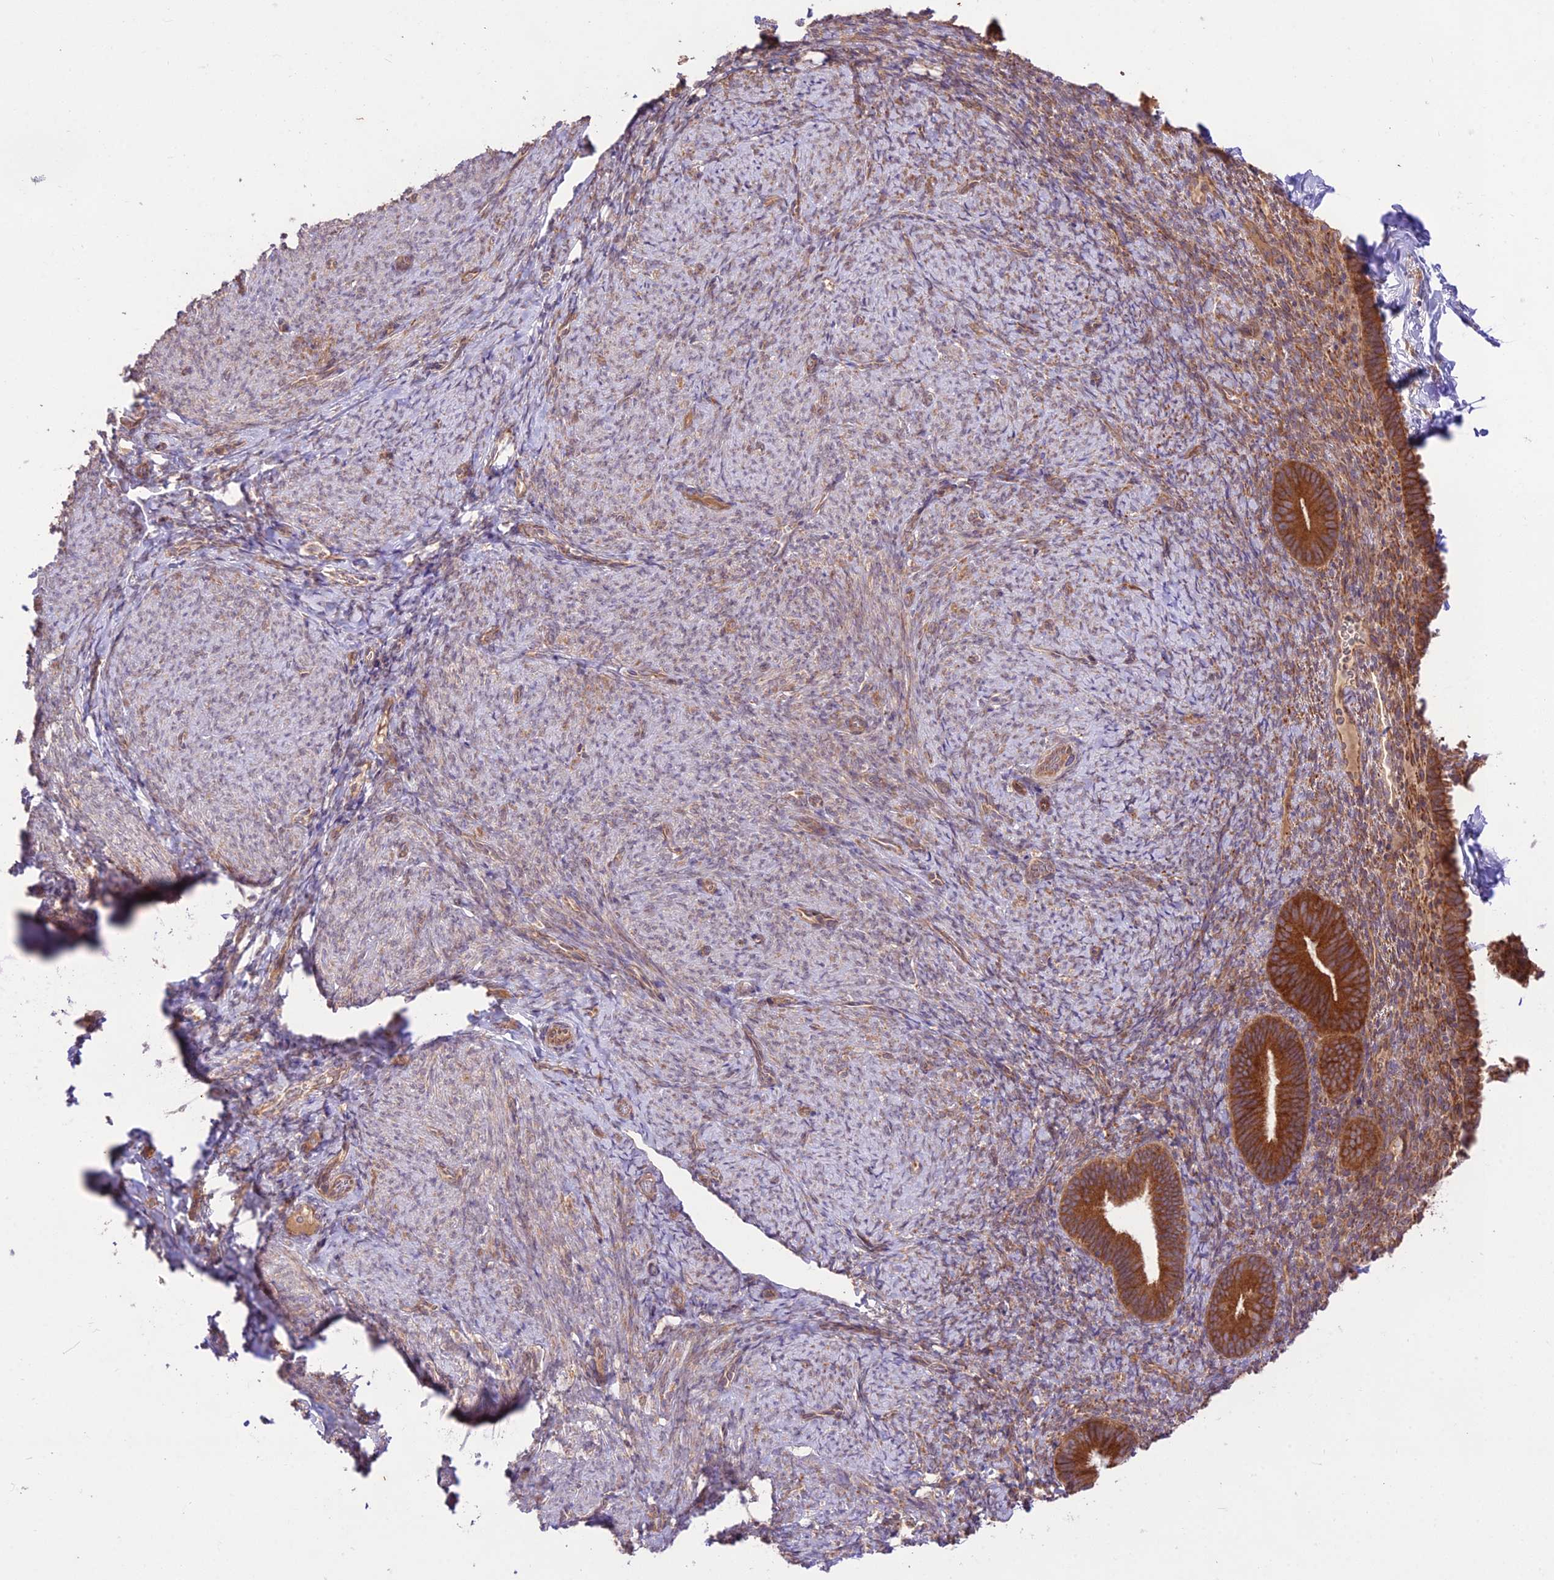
{"staining": {"intensity": "moderate", "quantity": "25%-75%", "location": "cytoplasmic/membranous"}, "tissue": "endometrium", "cell_type": "Cells in endometrial stroma", "image_type": "normal", "snomed": [{"axis": "morphology", "description": "Normal tissue, NOS"}, {"axis": "topography", "description": "Endometrium"}], "caption": "Normal endometrium was stained to show a protein in brown. There is medium levels of moderate cytoplasmic/membranous positivity in about 25%-75% of cells in endometrial stroma. (brown staining indicates protein expression, while blue staining denotes nuclei).", "gene": "TMEM259", "patient": {"sex": "female", "age": 65}}